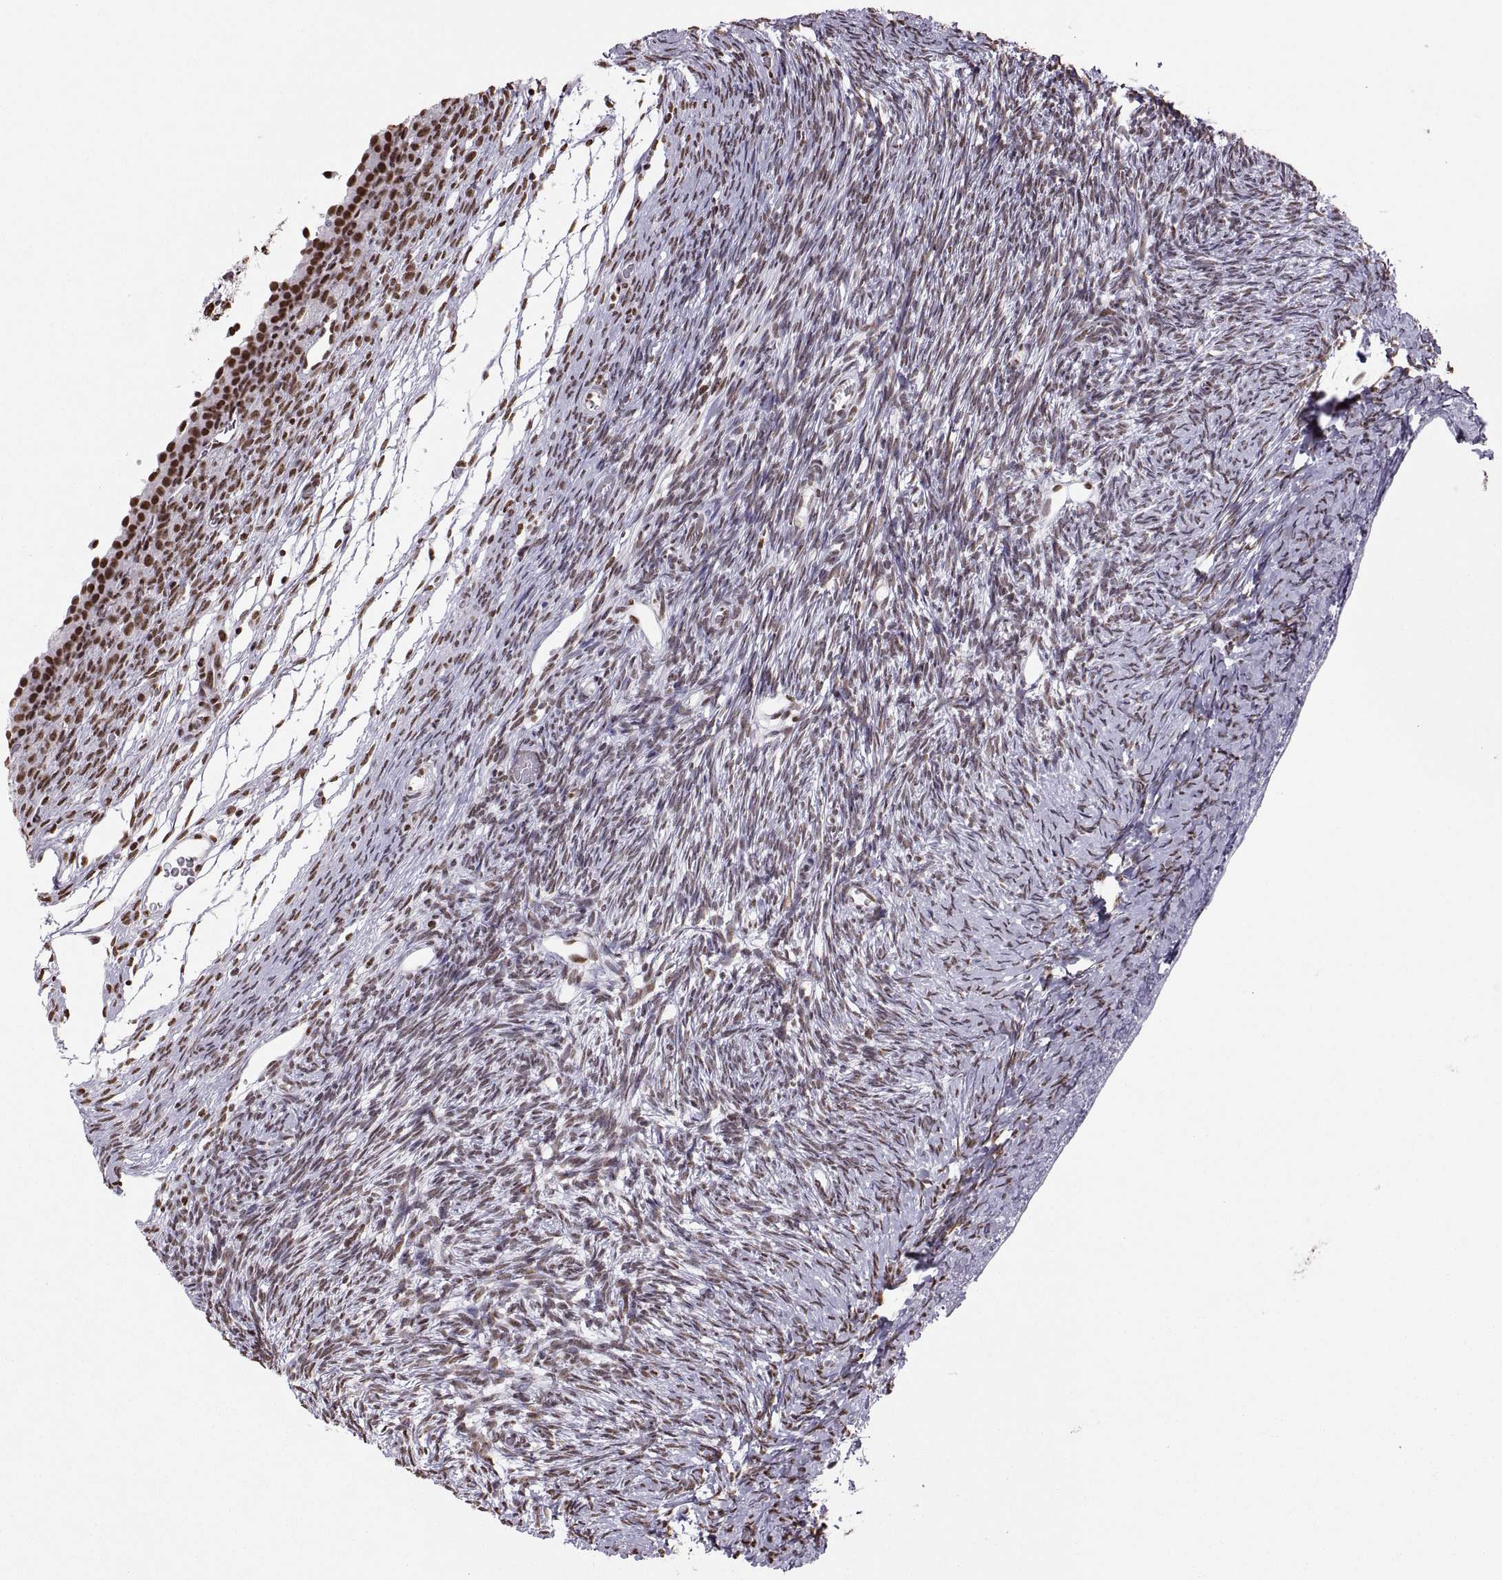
{"staining": {"intensity": "moderate", "quantity": "25%-75%", "location": "nuclear"}, "tissue": "ovary", "cell_type": "Follicle cells", "image_type": "normal", "snomed": [{"axis": "morphology", "description": "Normal tissue, NOS"}, {"axis": "topography", "description": "Ovary"}], "caption": "Ovary was stained to show a protein in brown. There is medium levels of moderate nuclear expression in approximately 25%-75% of follicle cells. Using DAB (3,3'-diaminobenzidine) (brown) and hematoxylin (blue) stains, captured at high magnification using brightfield microscopy.", "gene": "SNAI1", "patient": {"sex": "female", "age": 39}}